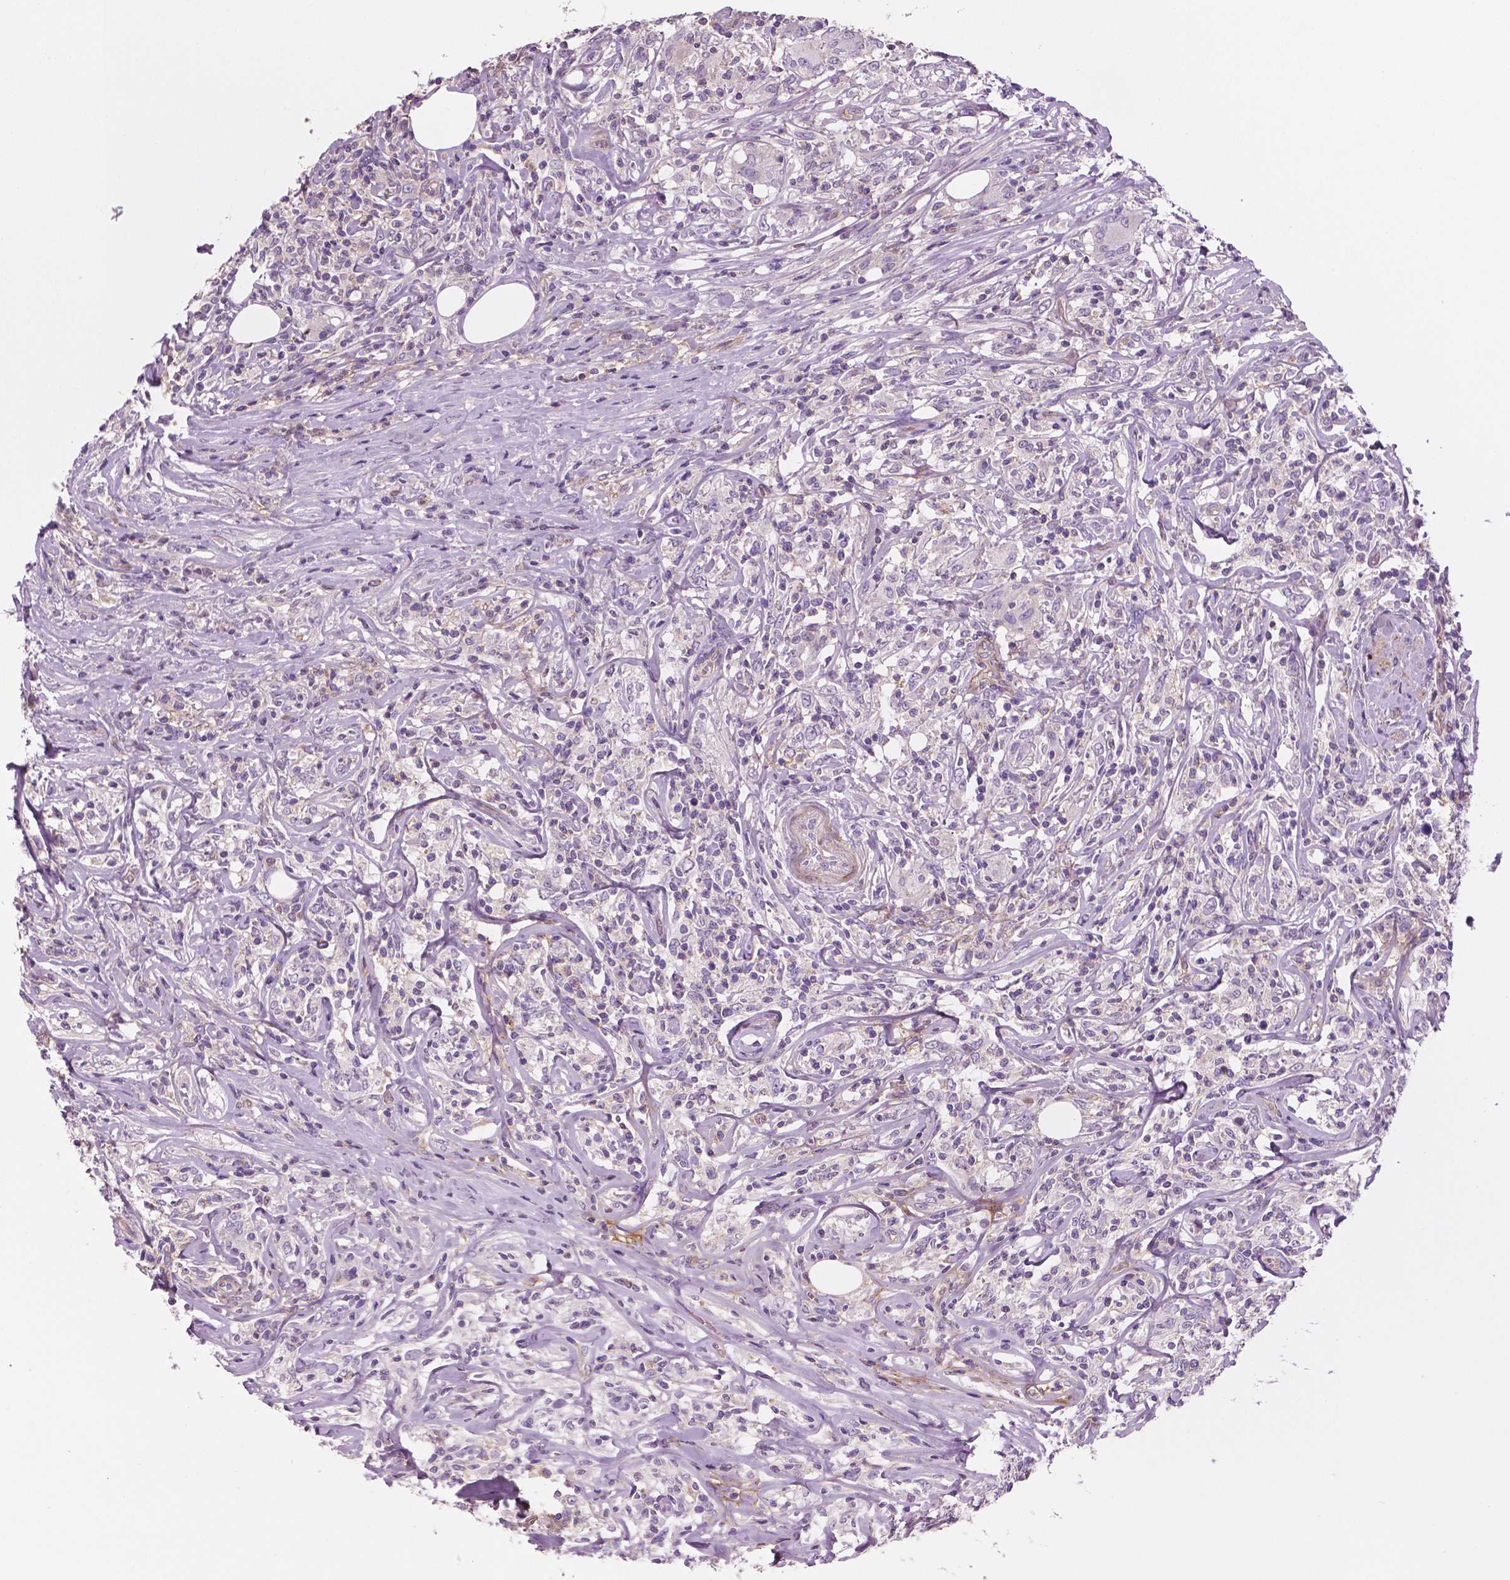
{"staining": {"intensity": "negative", "quantity": "none", "location": "none"}, "tissue": "lymphoma", "cell_type": "Tumor cells", "image_type": "cancer", "snomed": [{"axis": "morphology", "description": "Malignant lymphoma, non-Hodgkin's type, High grade"}, {"axis": "topography", "description": "Lymph node"}], "caption": "Image shows no significant protein positivity in tumor cells of lymphoma.", "gene": "PTX3", "patient": {"sex": "female", "age": 84}}